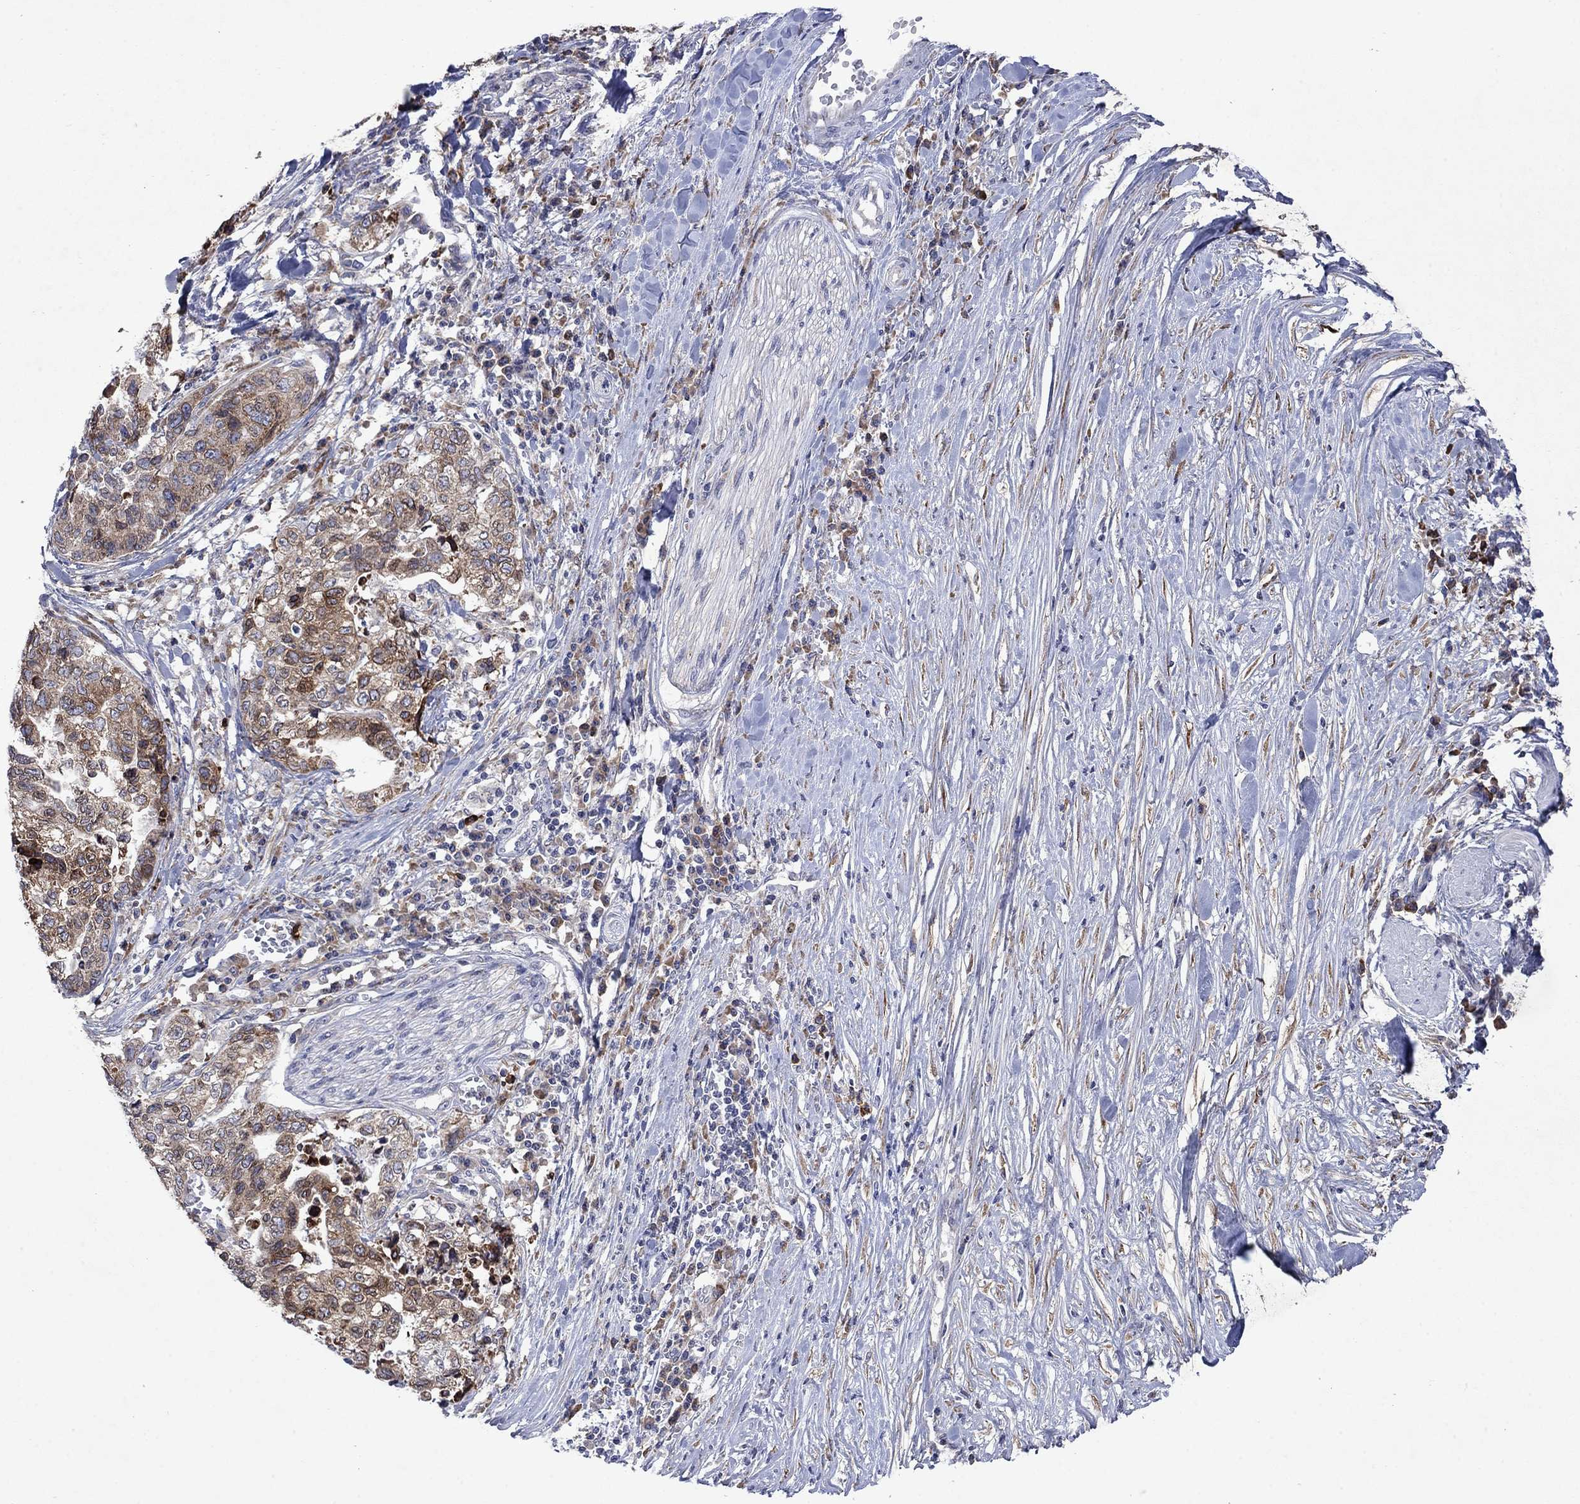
{"staining": {"intensity": "moderate", "quantity": "25%-75%", "location": "cytoplasmic/membranous"}, "tissue": "stomach cancer", "cell_type": "Tumor cells", "image_type": "cancer", "snomed": [{"axis": "morphology", "description": "Adenocarcinoma, NOS"}, {"axis": "topography", "description": "Stomach, upper"}], "caption": "Moderate cytoplasmic/membranous staining for a protein is appreciated in approximately 25%-75% of tumor cells of stomach cancer (adenocarcinoma) using IHC.", "gene": "TMEM97", "patient": {"sex": "female", "age": 67}}